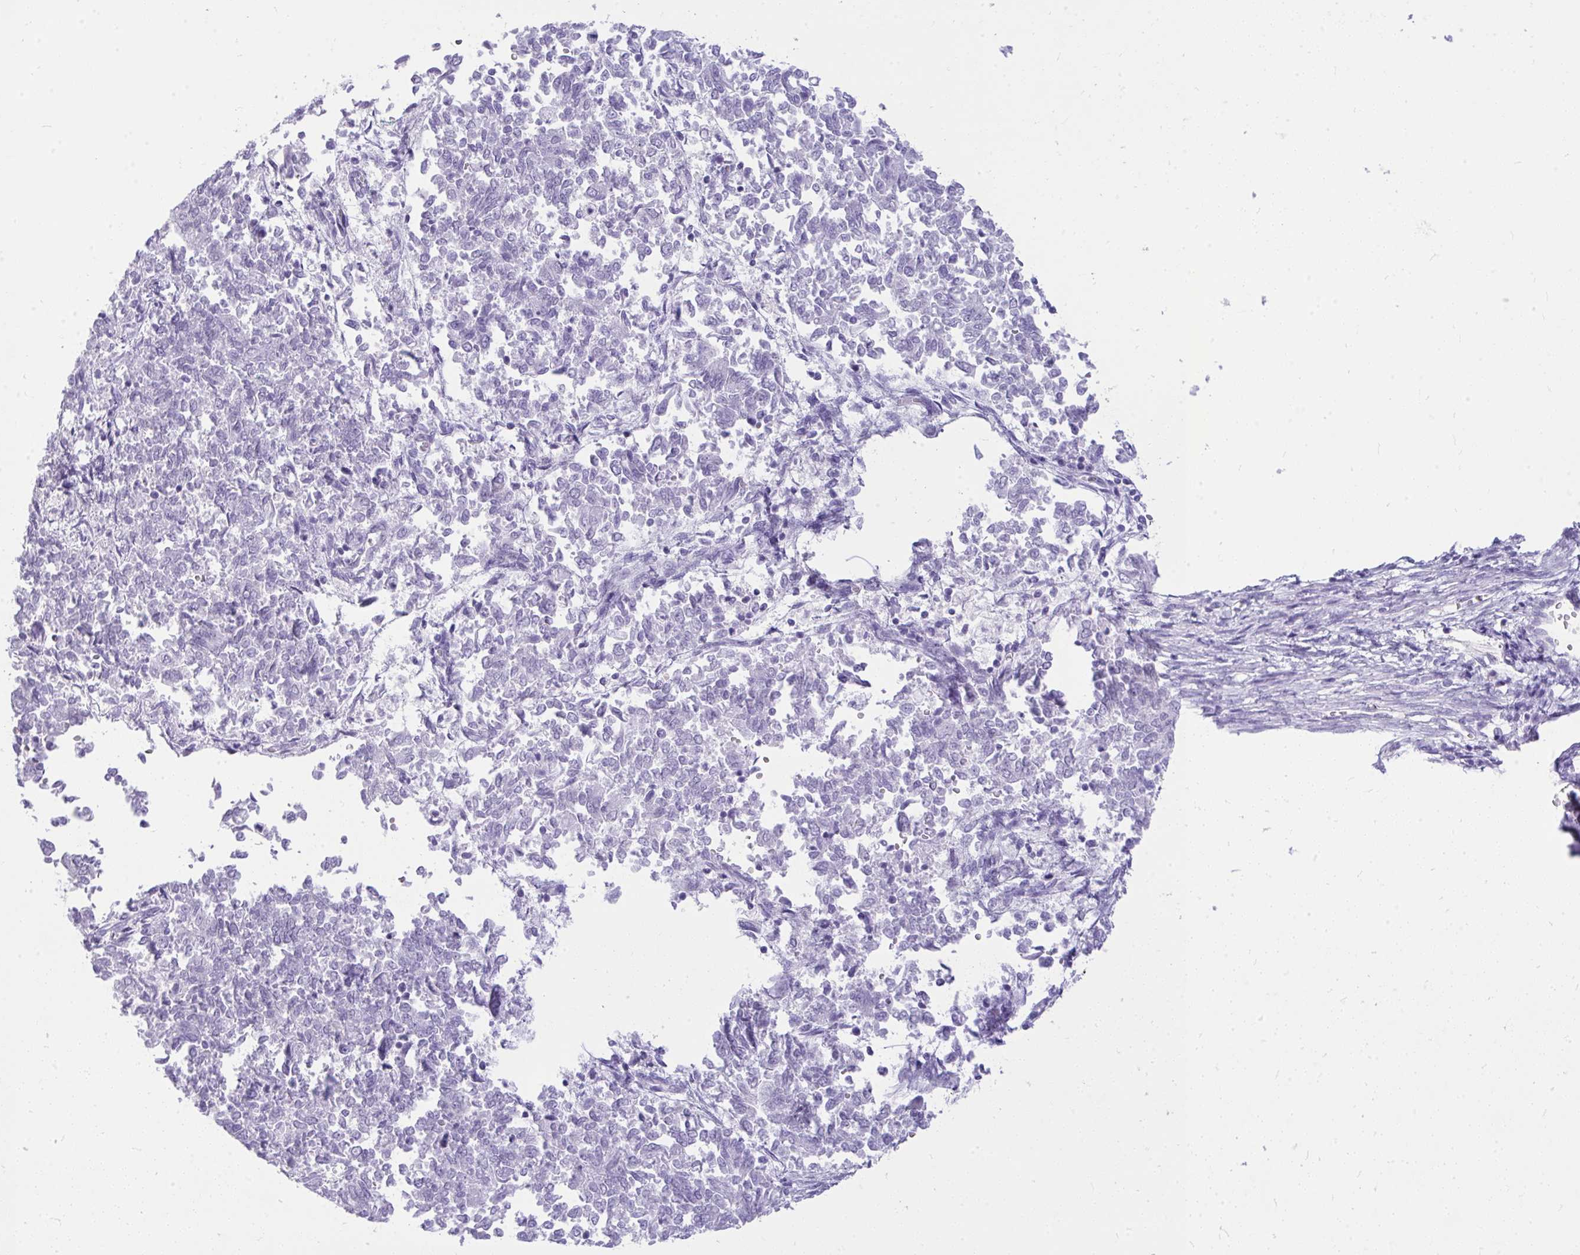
{"staining": {"intensity": "negative", "quantity": "none", "location": "none"}, "tissue": "endometrial cancer", "cell_type": "Tumor cells", "image_type": "cancer", "snomed": [{"axis": "morphology", "description": "Adenocarcinoma, NOS"}, {"axis": "topography", "description": "Endometrium"}], "caption": "This photomicrograph is of endometrial adenocarcinoma stained with immunohistochemistry to label a protein in brown with the nuclei are counter-stained blue. There is no expression in tumor cells.", "gene": "PRM2", "patient": {"sex": "female", "age": 65}}